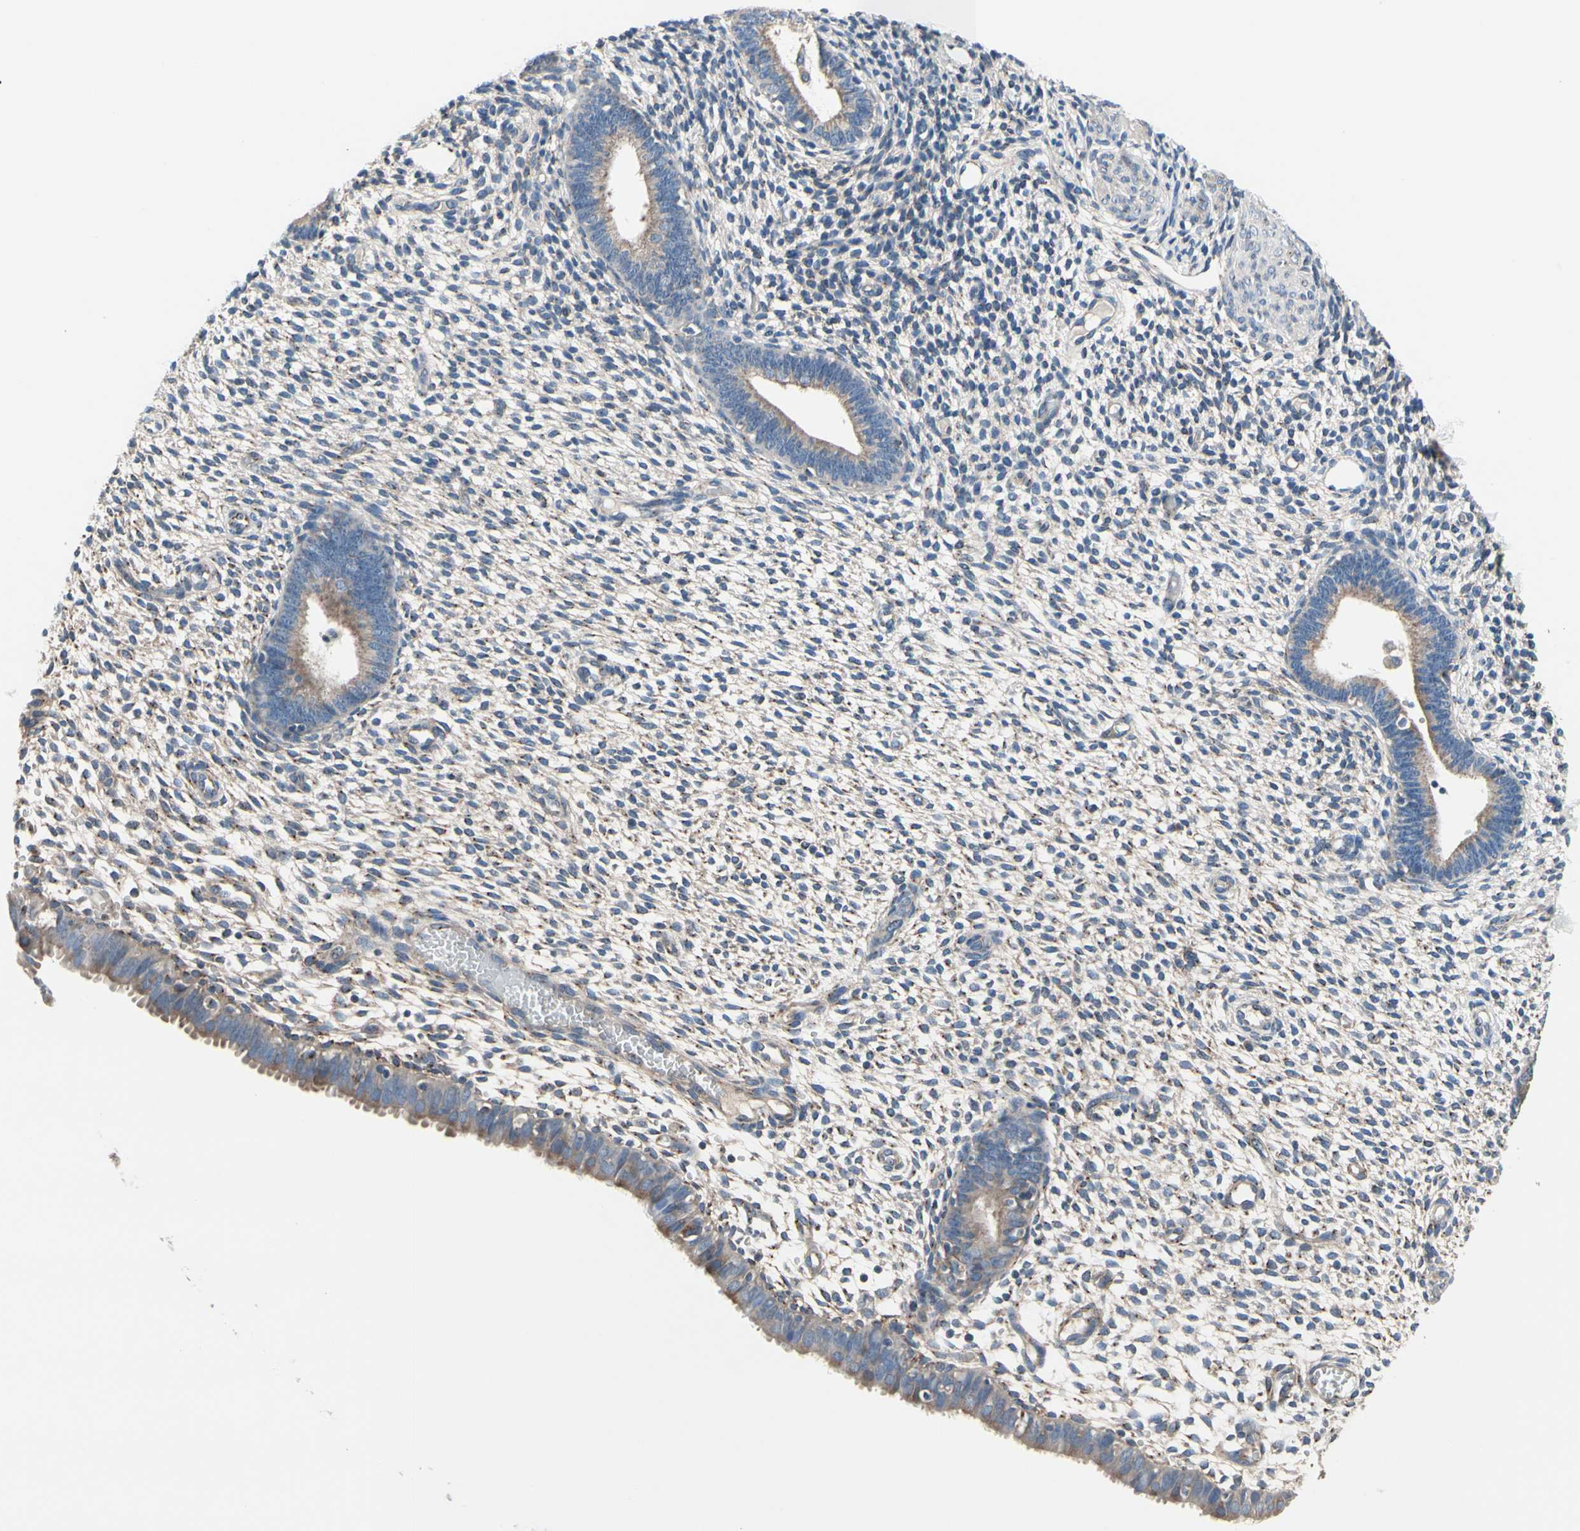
{"staining": {"intensity": "negative", "quantity": "none", "location": "none"}, "tissue": "endometrium", "cell_type": "Cells in endometrial stroma", "image_type": "normal", "snomed": [{"axis": "morphology", "description": "Normal tissue, NOS"}, {"axis": "topography", "description": "Endometrium"}], "caption": "Immunohistochemistry of unremarkable human endometrium reveals no staining in cells in endometrial stroma.", "gene": "PRKAR2B", "patient": {"sex": "female", "age": 61}}